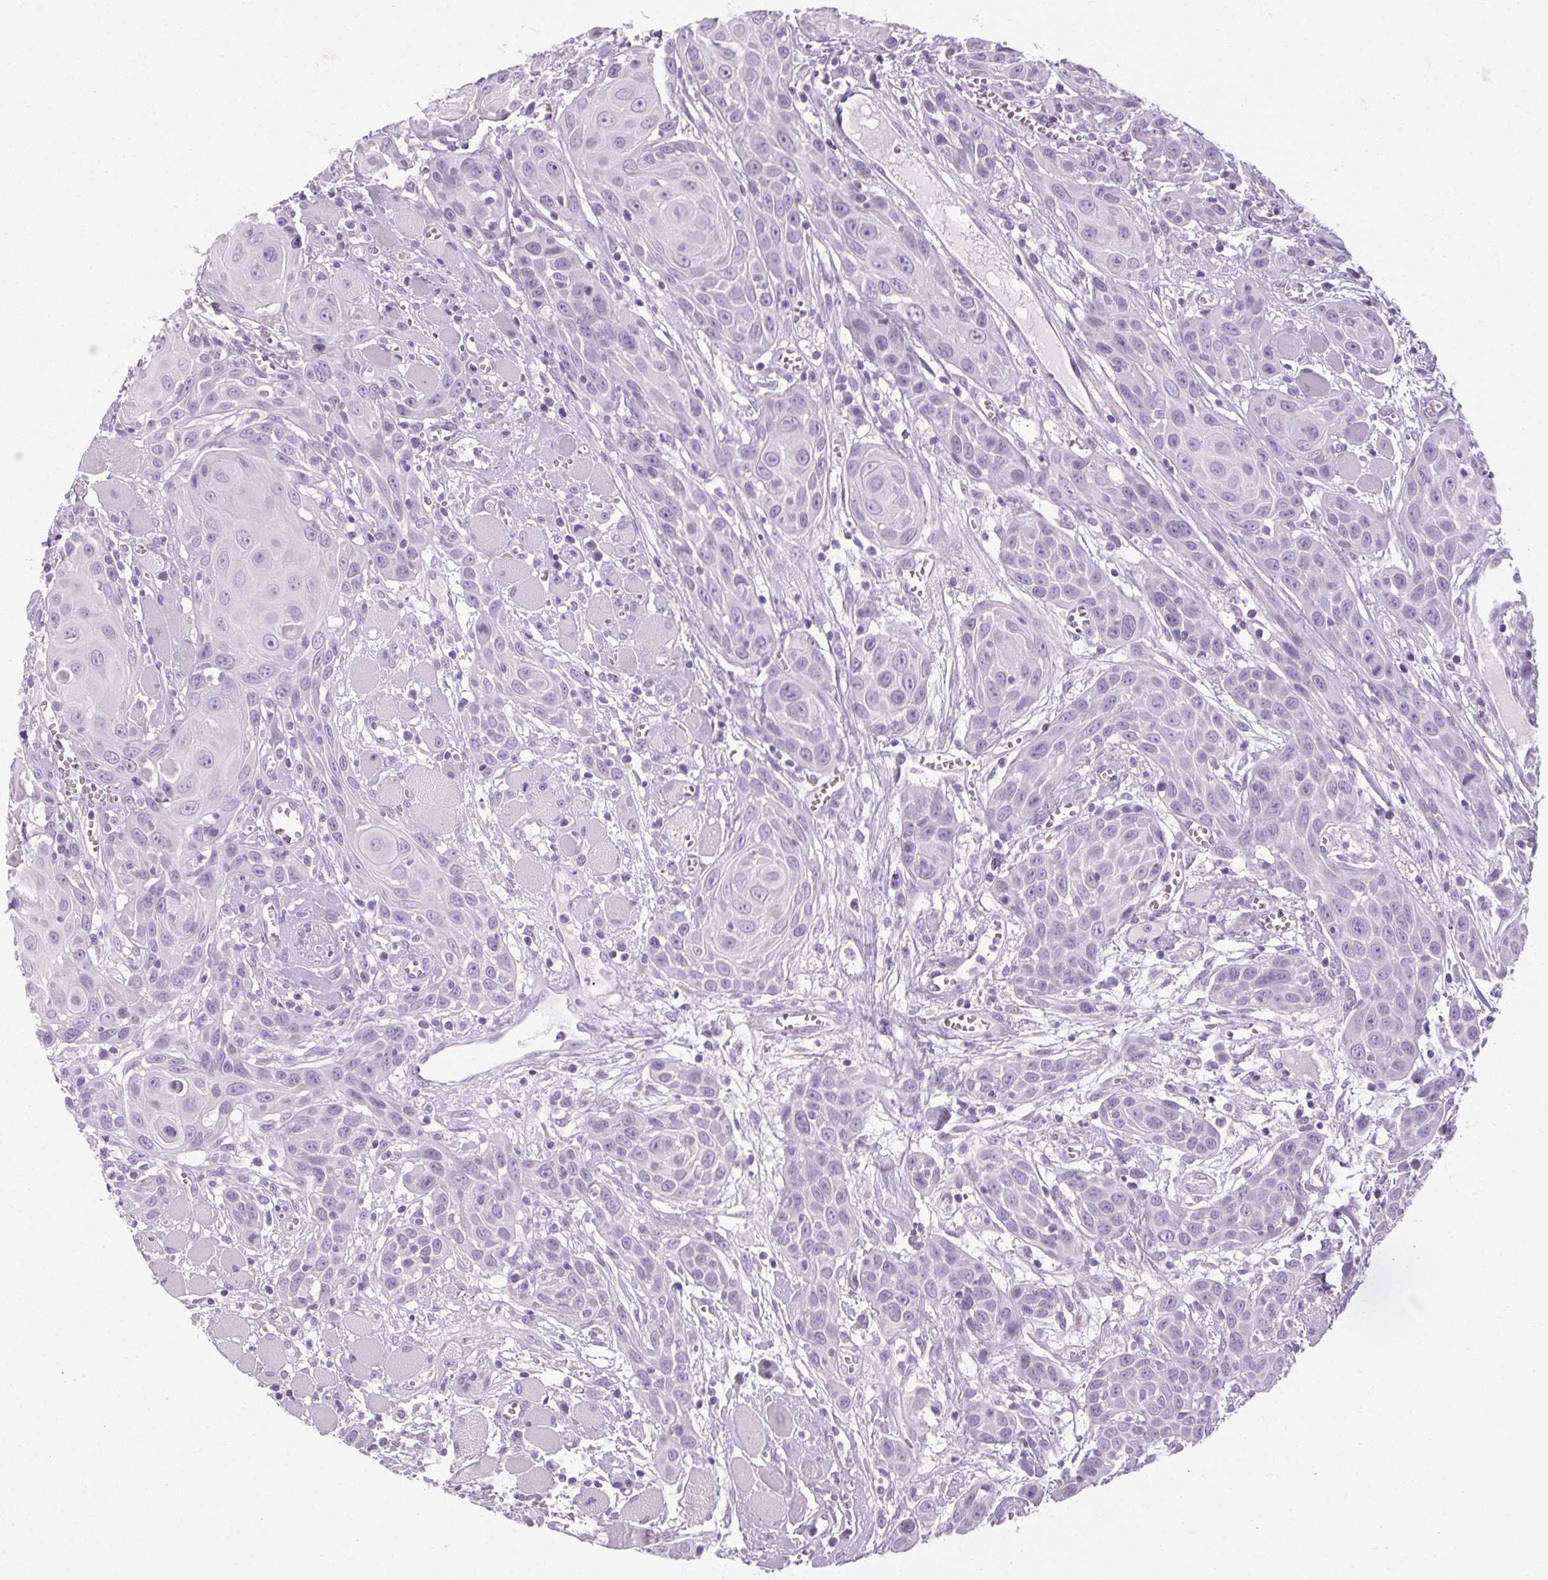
{"staining": {"intensity": "negative", "quantity": "none", "location": "none"}, "tissue": "head and neck cancer", "cell_type": "Tumor cells", "image_type": "cancer", "snomed": [{"axis": "morphology", "description": "Squamous cell carcinoma, NOS"}, {"axis": "topography", "description": "Head-Neck"}], "caption": "Head and neck cancer stained for a protein using IHC shows no expression tumor cells.", "gene": "POMC", "patient": {"sex": "female", "age": 80}}